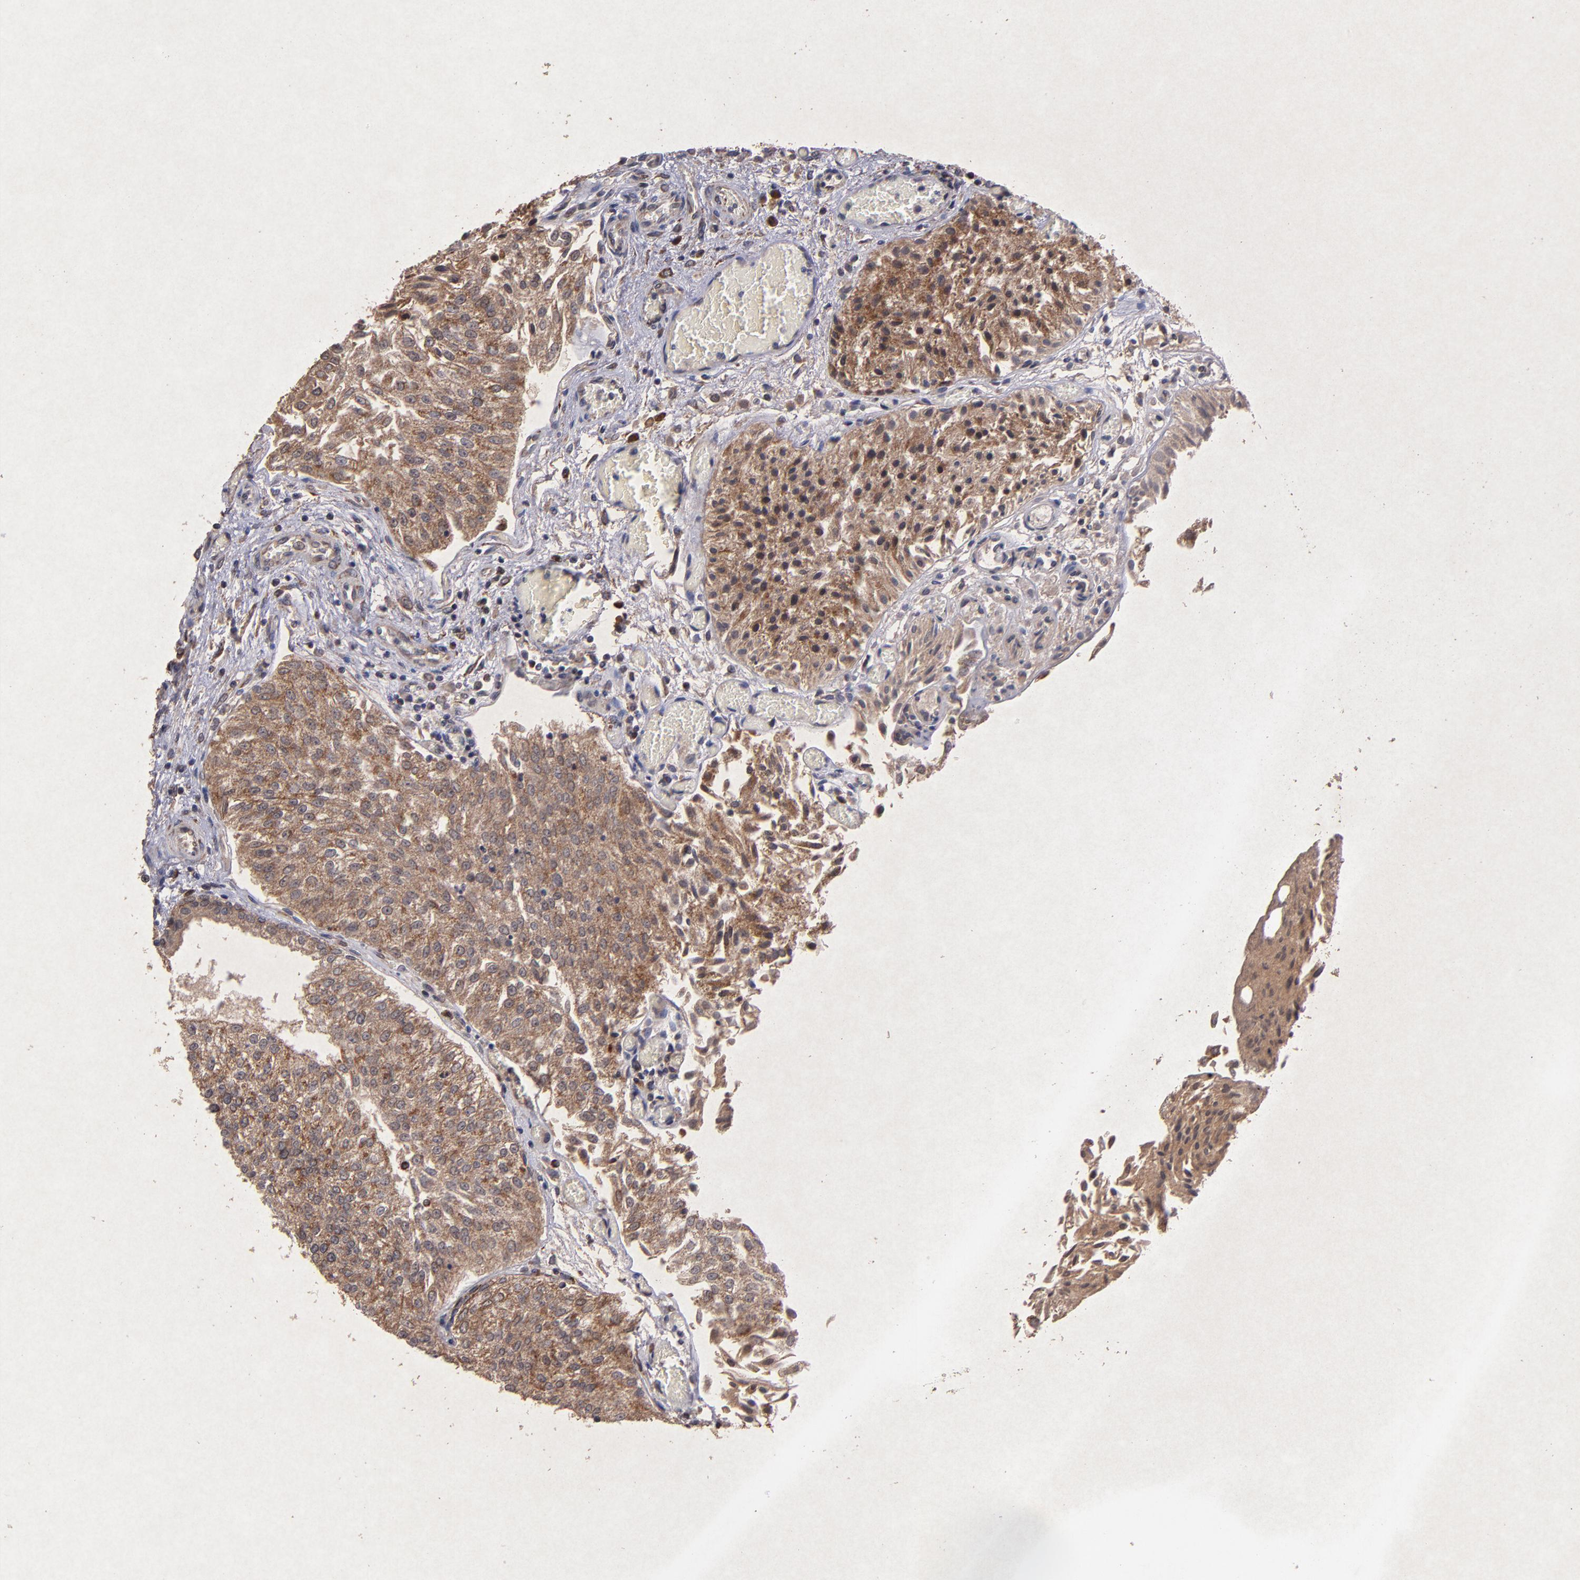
{"staining": {"intensity": "moderate", "quantity": ">75%", "location": "cytoplasmic/membranous"}, "tissue": "urothelial cancer", "cell_type": "Tumor cells", "image_type": "cancer", "snomed": [{"axis": "morphology", "description": "Urothelial carcinoma, Low grade"}, {"axis": "topography", "description": "Urinary bladder"}], "caption": "Tumor cells reveal medium levels of moderate cytoplasmic/membranous staining in approximately >75% of cells in urothelial cancer.", "gene": "TIMM9", "patient": {"sex": "male", "age": 86}}